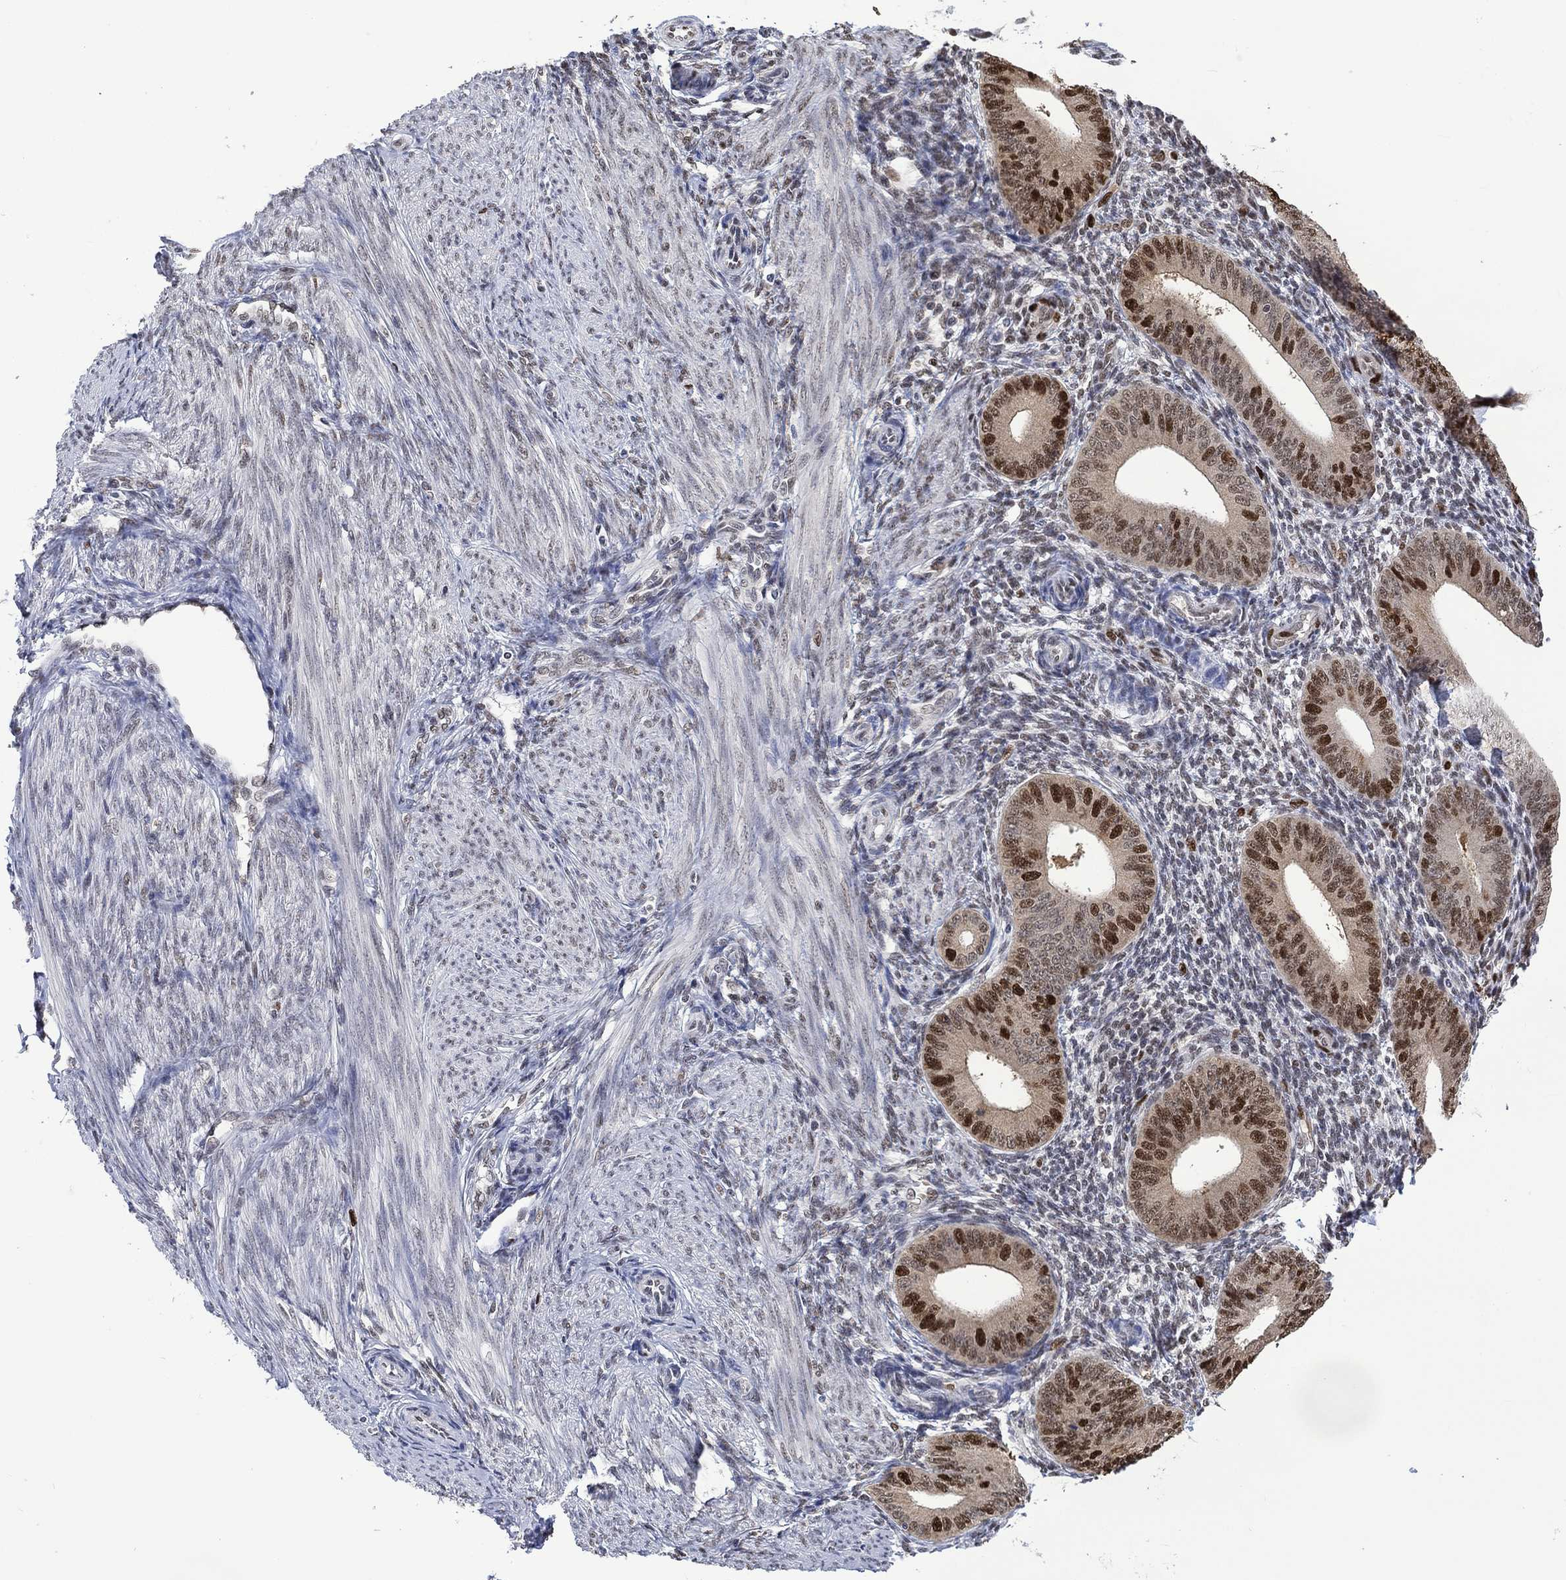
{"staining": {"intensity": "strong", "quantity": "<25%", "location": "nuclear"}, "tissue": "endometrium", "cell_type": "Cells in endometrial stroma", "image_type": "normal", "snomed": [{"axis": "morphology", "description": "Normal tissue, NOS"}, {"axis": "topography", "description": "Endometrium"}], "caption": "A micrograph of human endometrium stained for a protein demonstrates strong nuclear brown staining in cells in endometrial stroma.", "gene": "RAD54L2", "patient": {"sex": "female", "age": 39}}